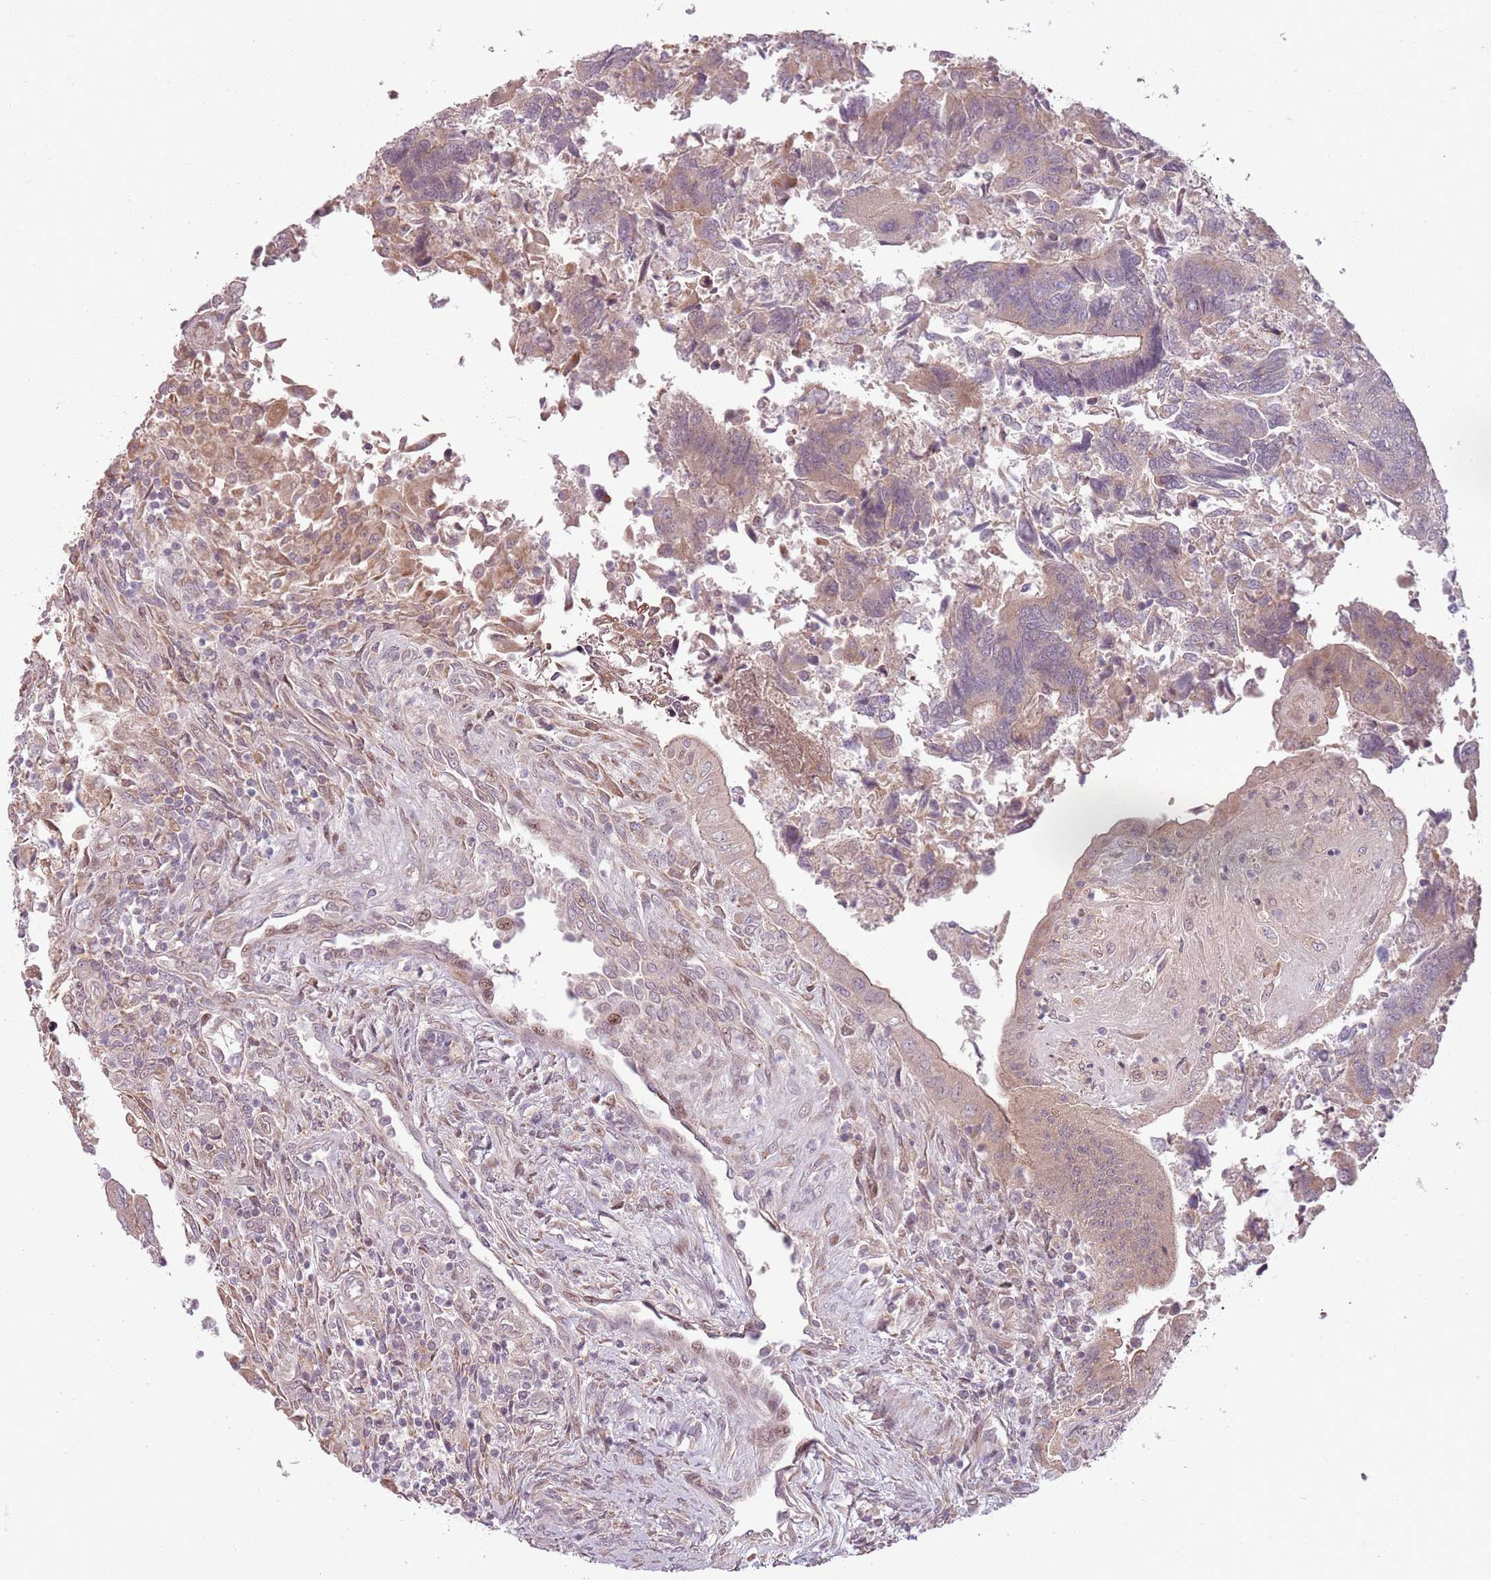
{"staining": {"intensity": "moderate", "quantity": ">75%", "location": "cytoplasmic/membranous"}, "tissue": "colorectal cancer", "cell_type": "Tumor cells", "image_type": "cancer", "snomed": [{"axis": "morphology", "description": "Adenocarcinoma, NOS"}, {"axis": "topography", "description": "Colon"}], "caption": "This micrograph reveals immunohistochemistry (IHC) staining of colorectal cancer (adenocarcinoma), with medium moderate cytoplasmic/membranous positivity in about >75% of tumor cells.", "gene": "ADGRG1", "patient": {"sex": "female", "age": 67}}